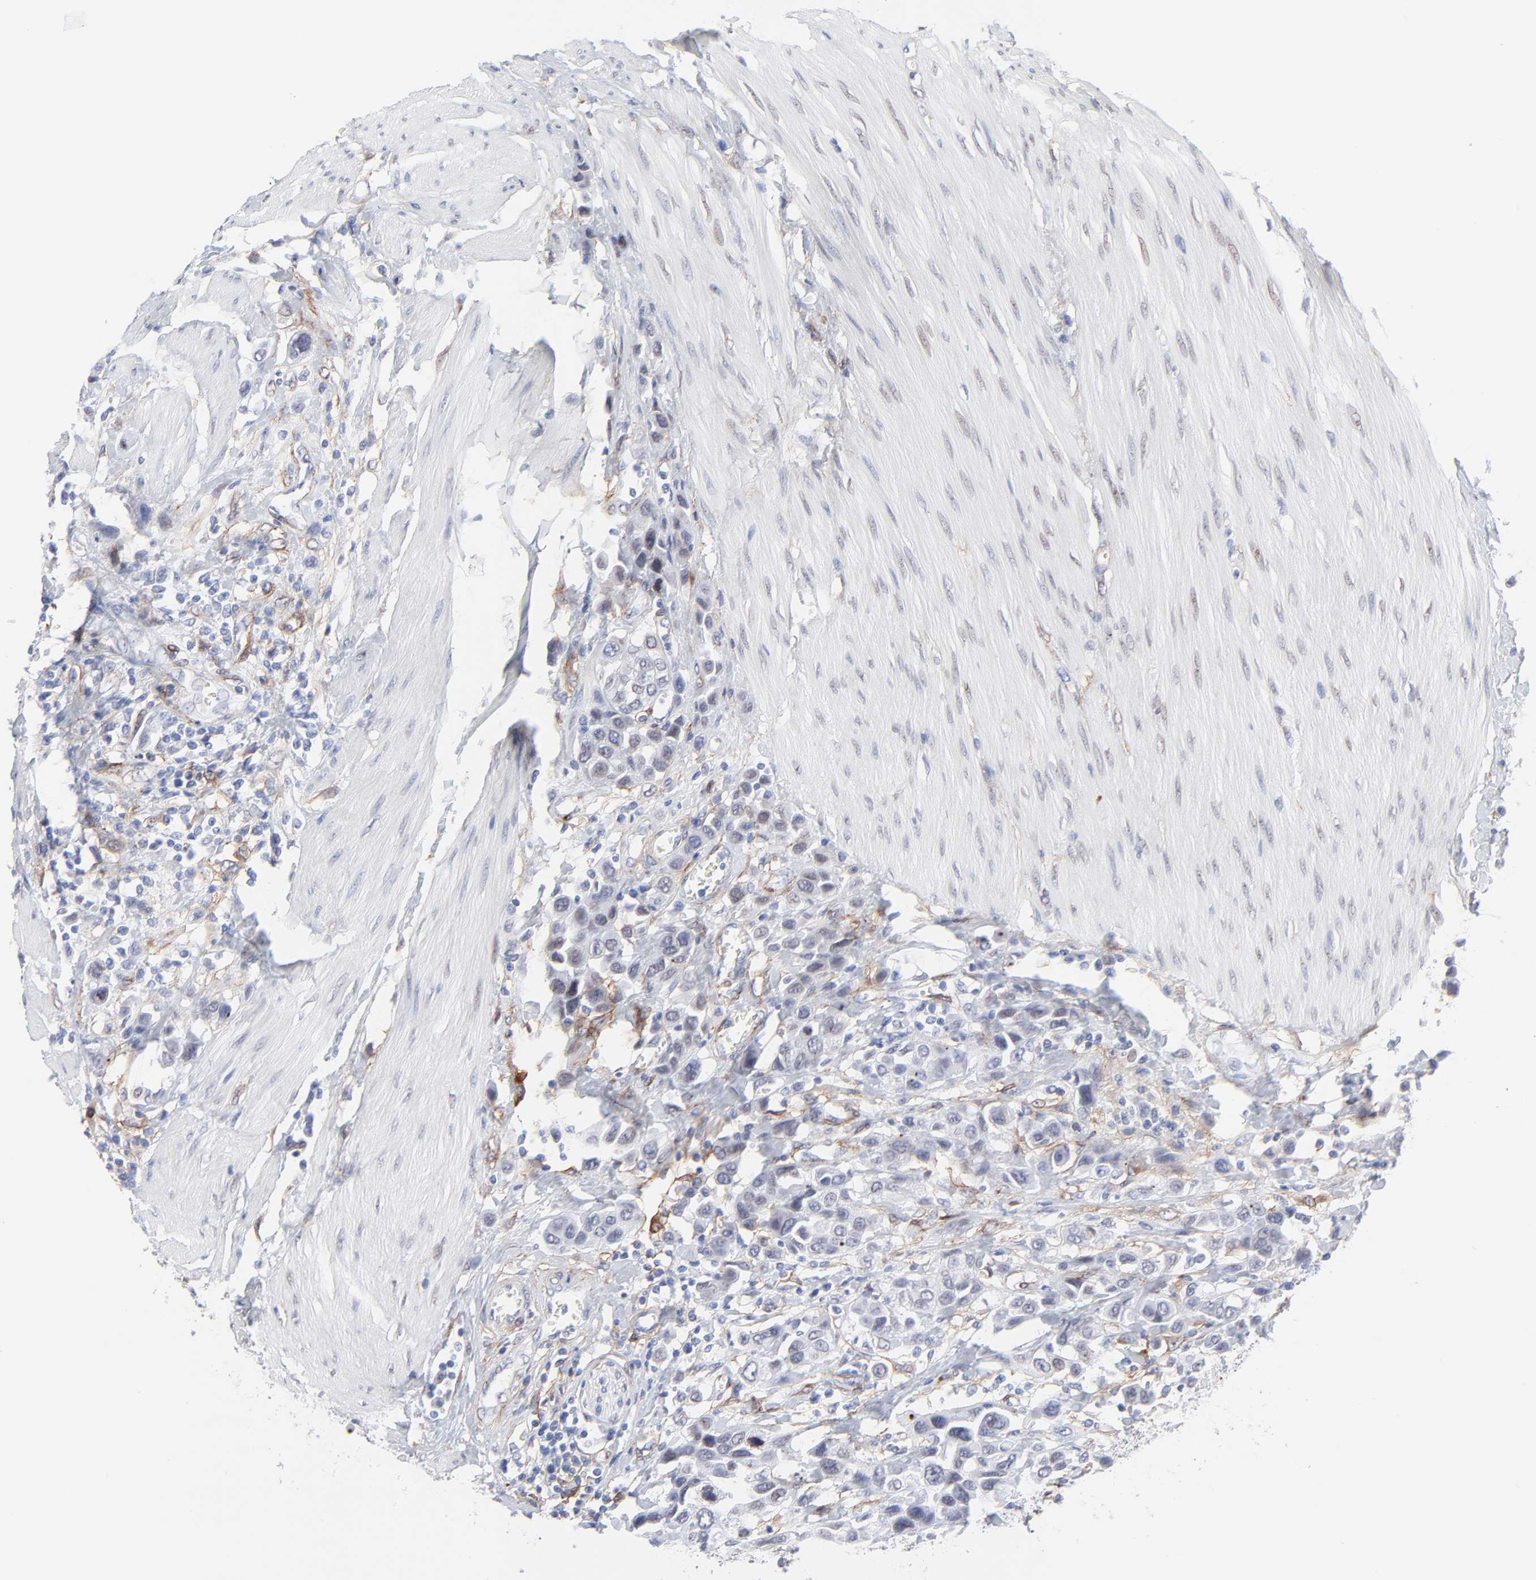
{"staining": {"intensity": "negative", "quantity": "none", "location": "none"}, "tissue": "urothelial cancer", "cell_type": "Tumor cells", "image_type": "cancer", "snomed": [{"axis": "morphology", "description": "Urothelial carcinoma, High grade"}, {"axis": "topography", "description": "Urinary bladder"}], "caption": "There is no significant staining in tumor cells of urothelial cancer. (DAB IHC, high magnification).", "gene": "PDGFRB", "patient": {"sex": "male", "age": 50}}